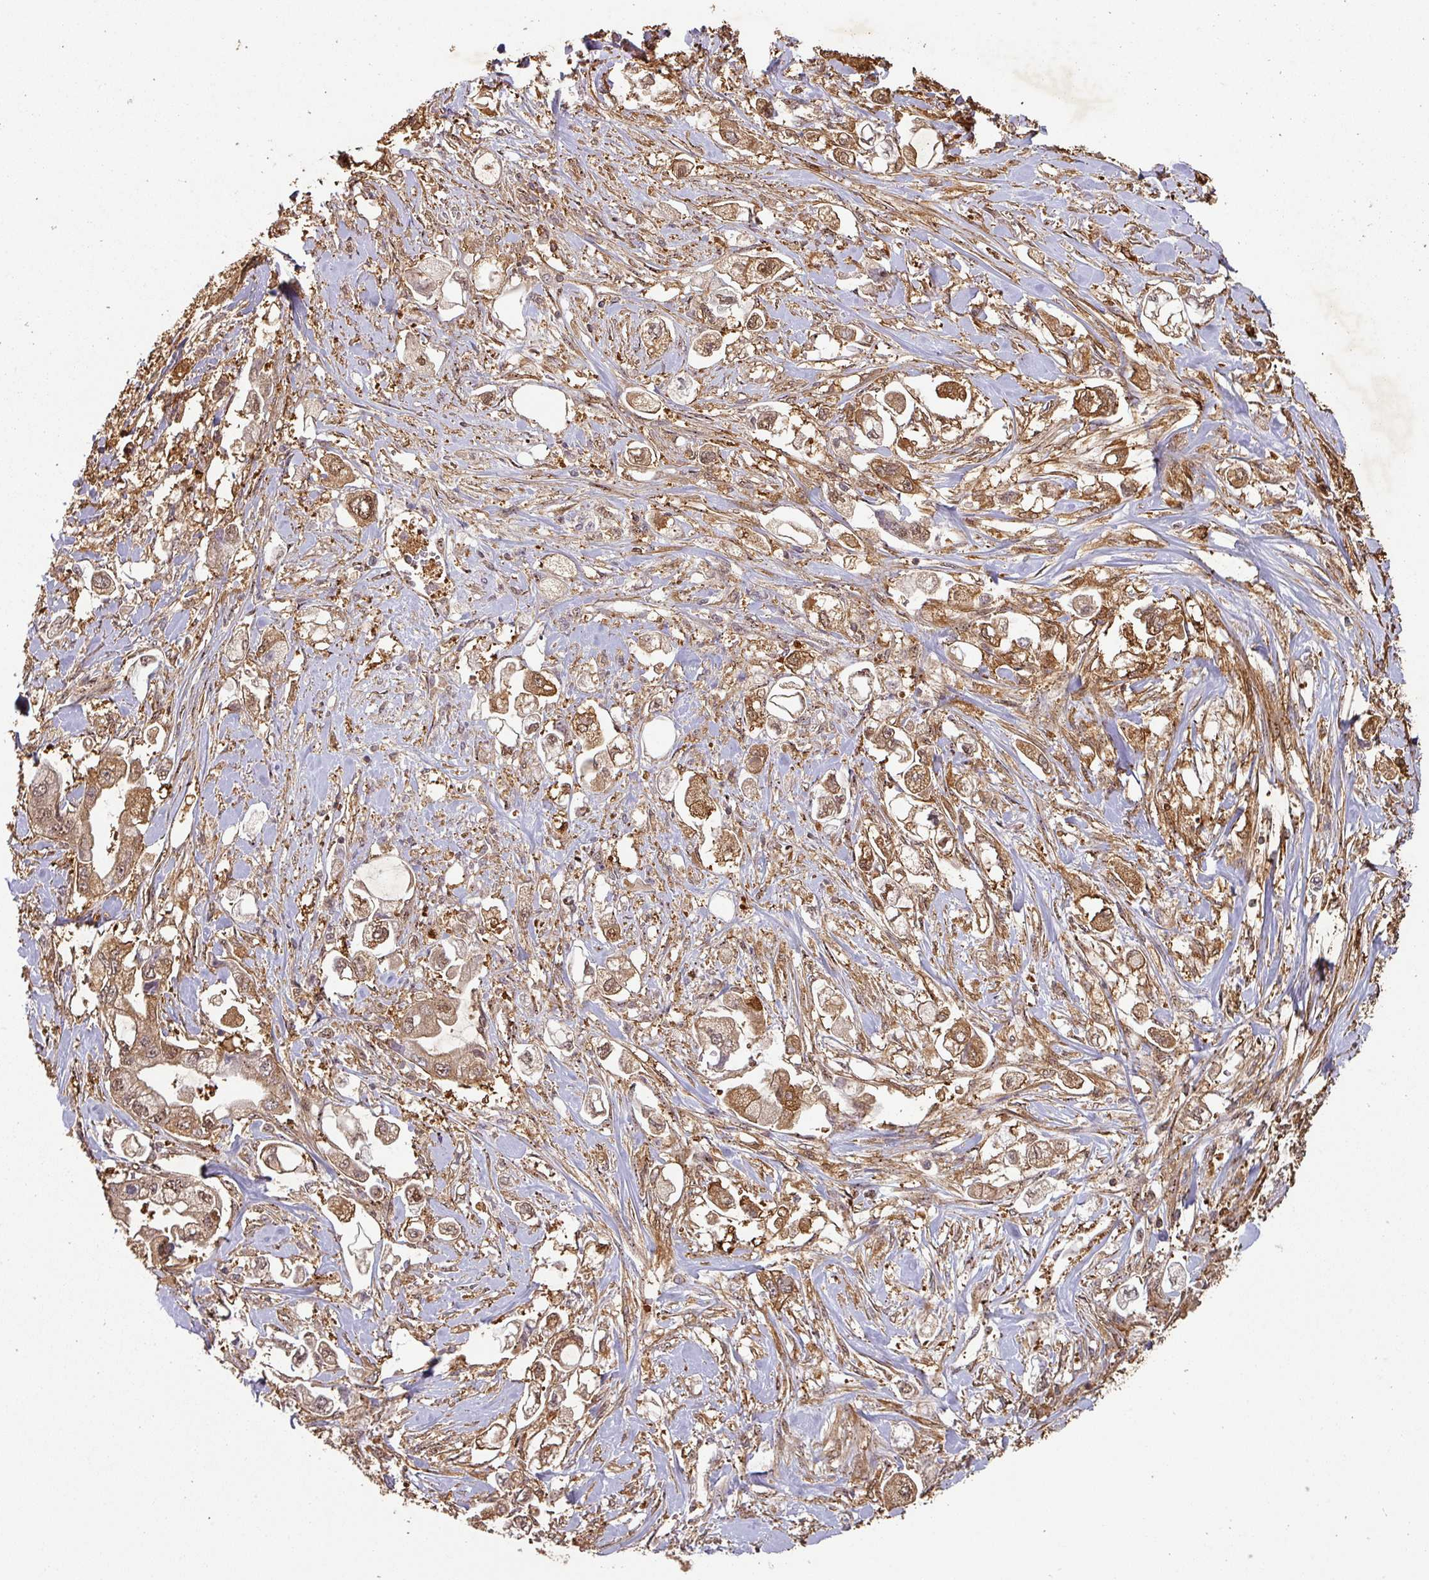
{"staining": {"intensity": "moderate", "quantity": ">75%", "location": "cytoplasmic/membranous,nuclear"}, "tissue": "stomach cancer", "cell_type": "Tumor cells", "image_type": "cancer", "snomed": [{"axis": "morphology", "description": "Adenocarcinoma, NOS"}, {"axis": "topography", "description": "Stomach"}], "caption": "Immunohistochemistry of stomach cancer demonstrates medium levels of moderate cytoplasmic/membranous and nuclear expression in approximately >75% of tumor cells.", "gene": "ZNF322", "patient": {"sex": "male", "age": 62}}